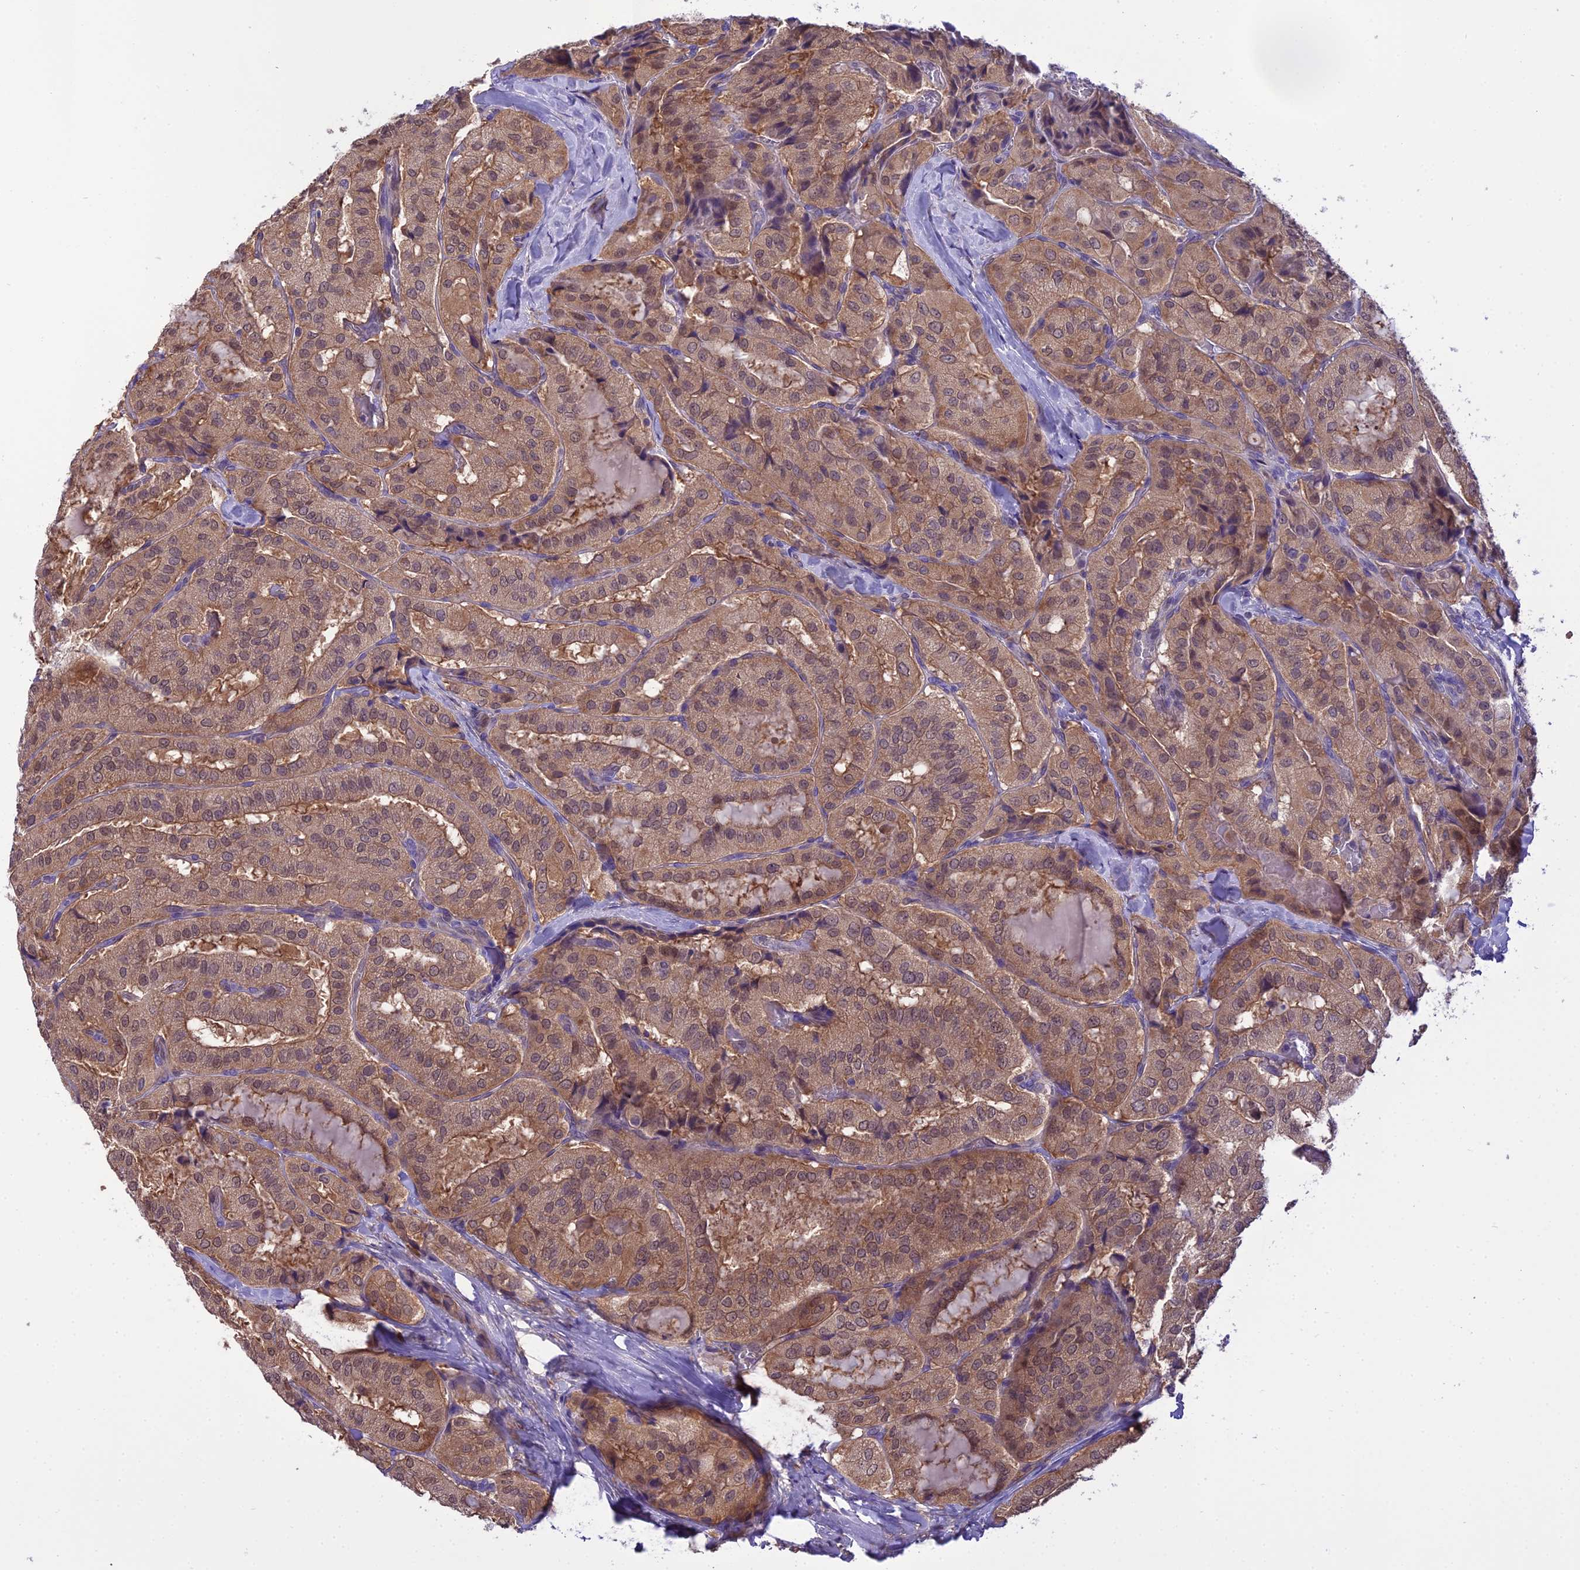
{"staining": {"intensity": "moderate", "quantity": ">75%", "location": "cytoplasmic/membranous"}, "tissue": "thyroid cancer", "cell_type": "Tumor cells", "image_type": "cancer", "snomed": [{"axis": "morphology", "description": "Normal tissue, NOS"}, {"axis": "morphology", "description": "Papillary adenocarcinoma, NOS"}, {"axis": "topography", "description": "Thyroid gland"}], "caption": "Protein analysis of thyroid cancer (papillary adenocarcinoma) tissue displays moderate cytoplasmic/membranous positivity in about >75% of tumor cells.", "gene": "BORCS6", "patient": {"sex": "female", "age": 59}}